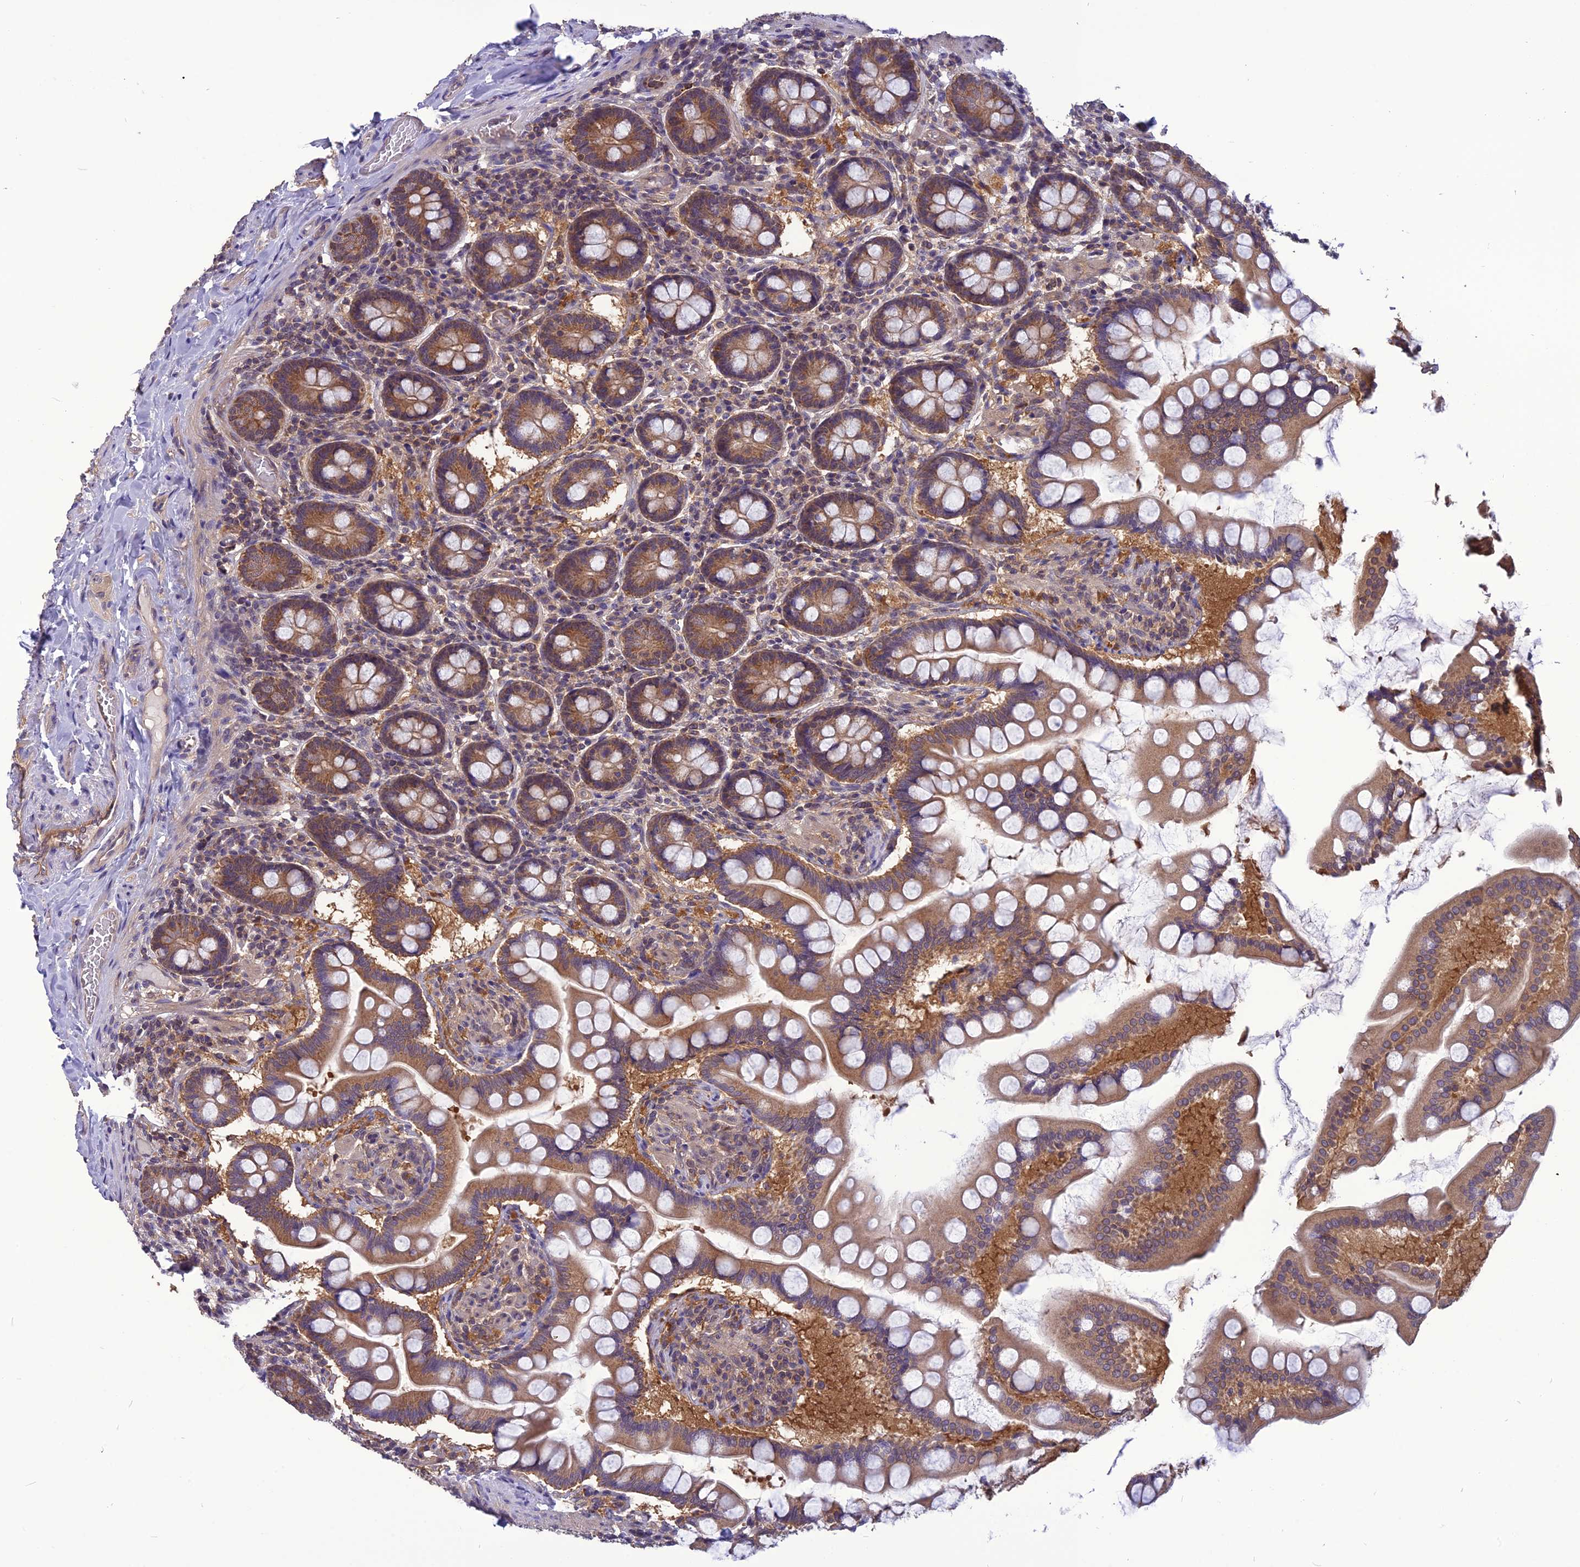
{"staining": {"intensity": "moderate", "quantity": ">75%", "location": "cytoplasmic/membranous"}, "tissue": "small intestine", "cell_type": "Glandular cells", "image_type": "normal", "snomed": [{"axis": "morphology", "description": "Normal tissue, NOS"}, {"axis": "topography", "description": "Small intestine"}], "caption": "Small intestine stained with a brown dye displays moderate cytoplasmic/membranous positive positivity in approximately >75% of glandular cells.", "gene": "PSMF1", "patient": {"sex": "male", "age": 41}}